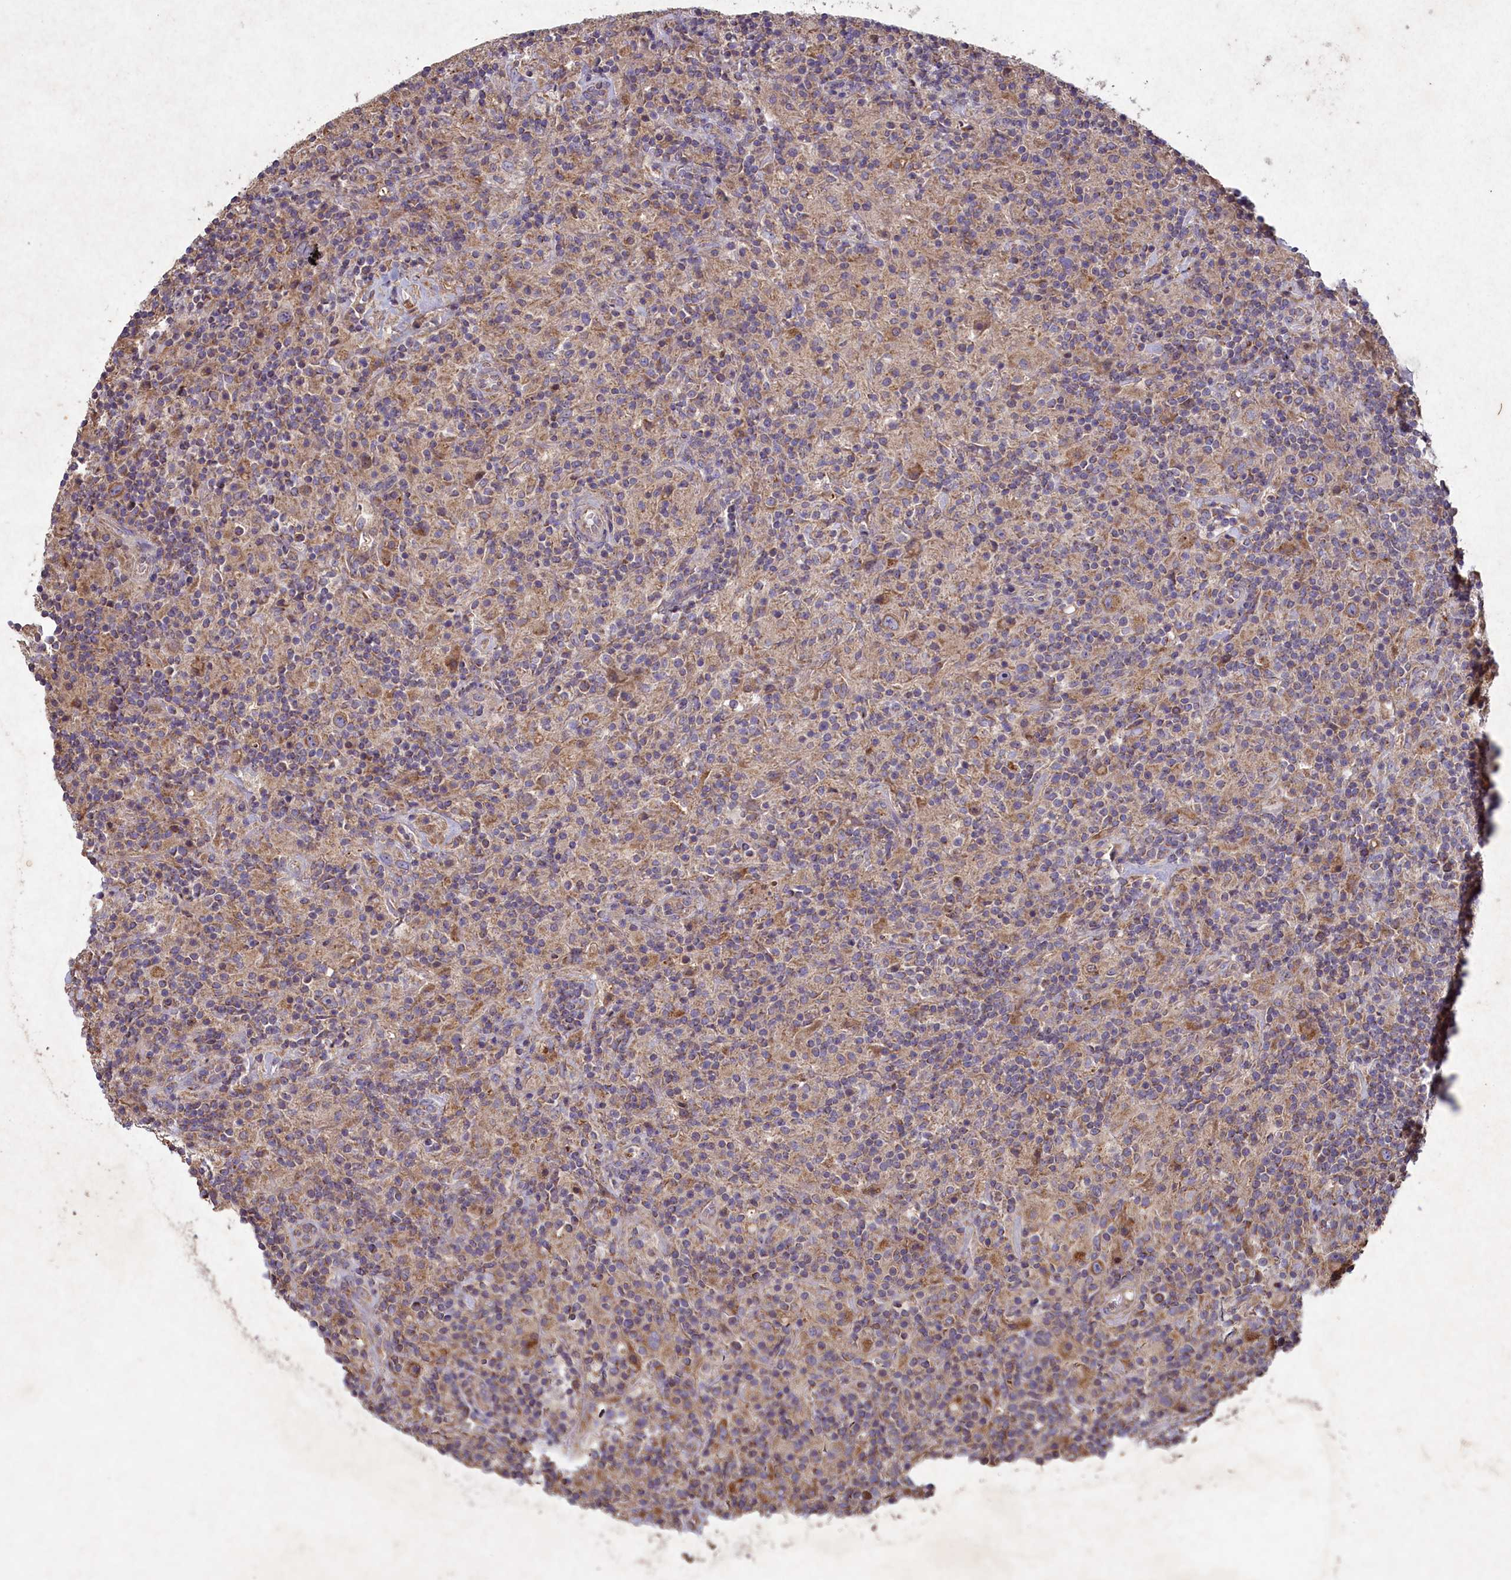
{"staining": {"intensity": "moderate", "quantity": "25%-75%", "location": "cytoplasmic/membranous"}, "tissue": "lymphoma", "cell_type": "Tumor cells", "image_type": "cancer", "snomed": [{"axis": "morphology", "description": "Hodgkin's disease, NOS"}, {"axis": "topography", "description": "Lymph node"}], "caption": "DAB (3,3'-diaminobenzidine) immunohistochemical staining of lymphoma exhibits moderate cytoplasmic/membranous protein staining in approximately 25%-75% of tumor cells.", "gene": "CIAO2B", "patient": {"sex": "male", "age": 70}}